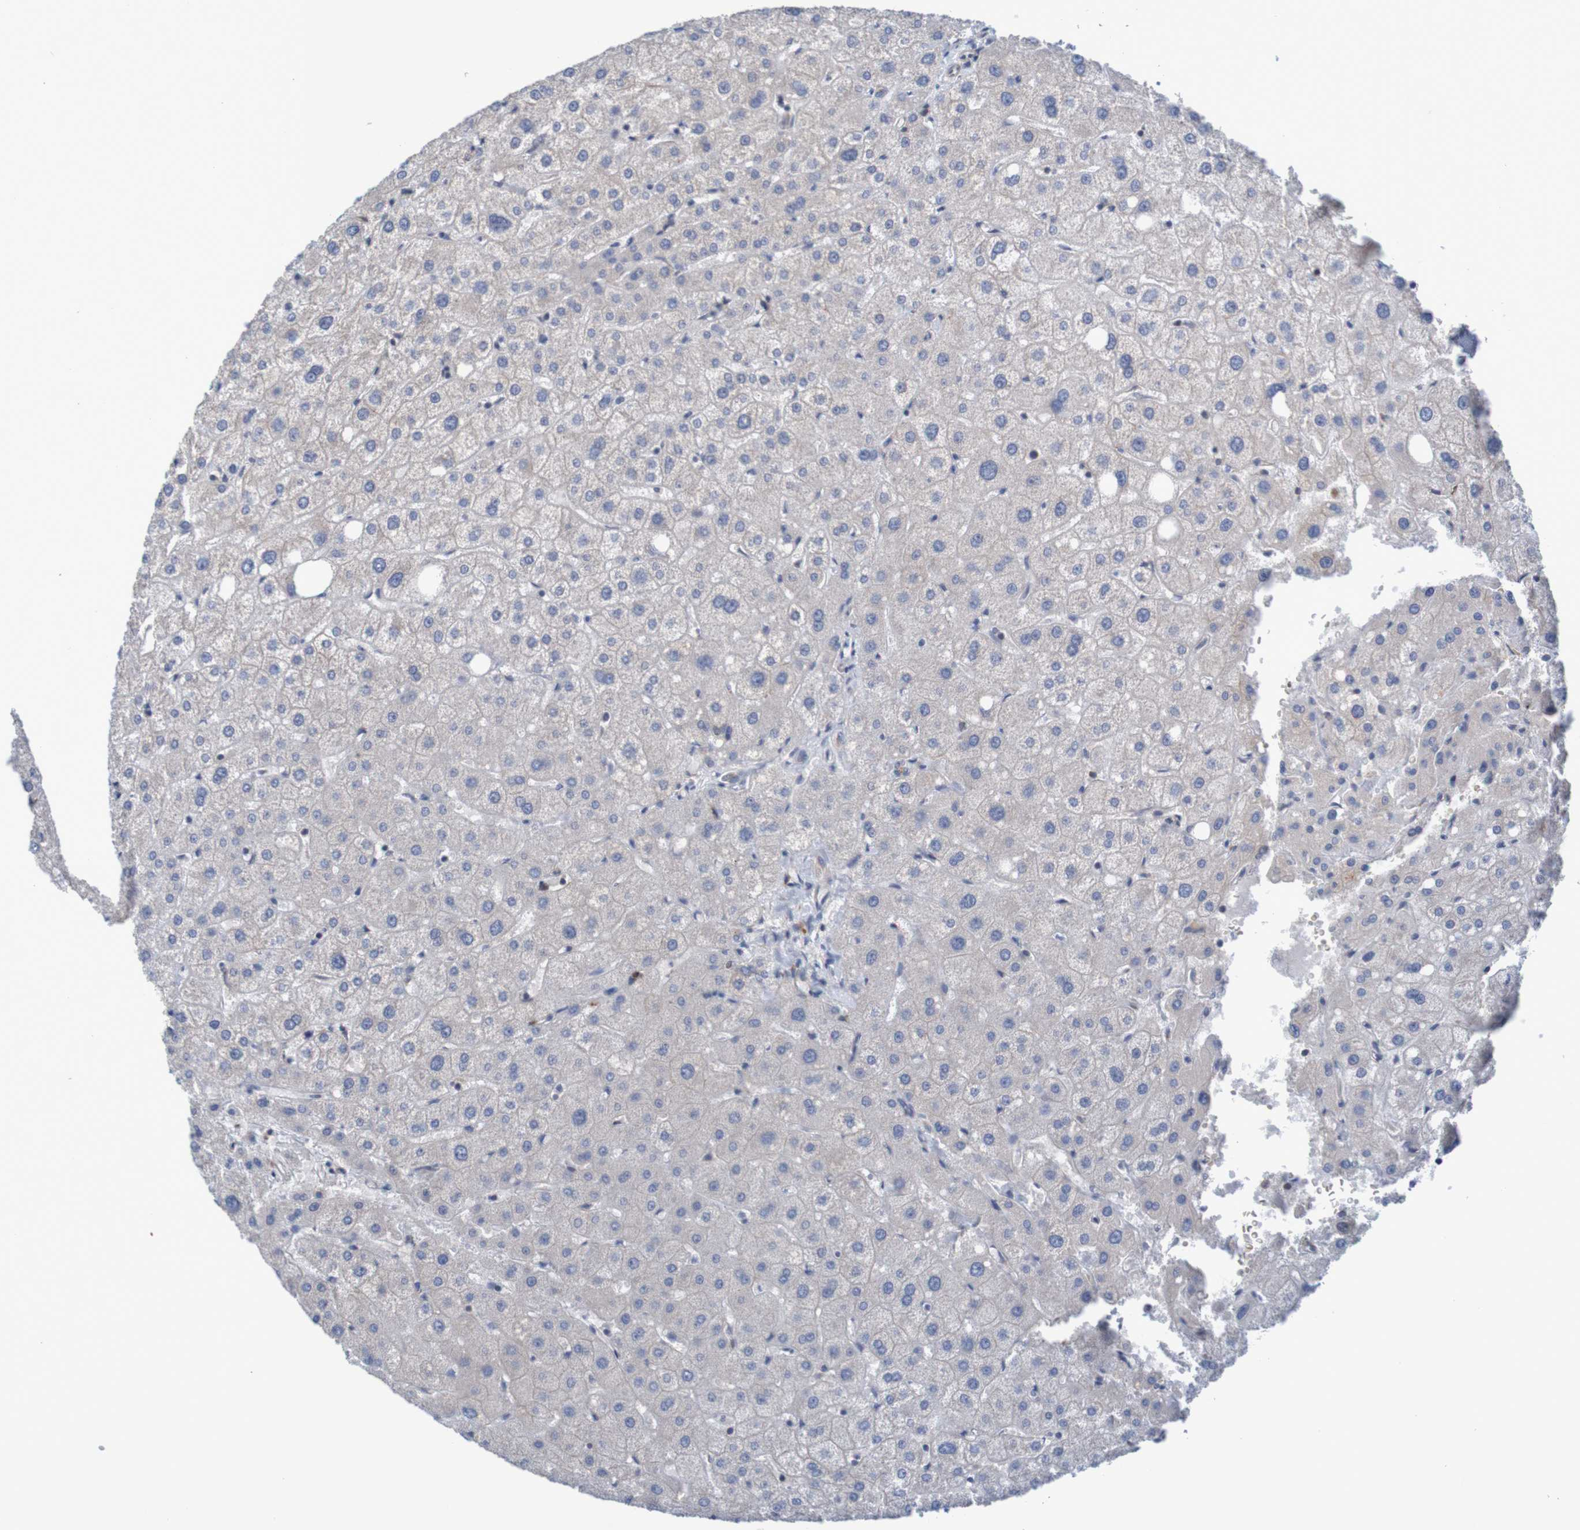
{"staining": {"intensity": "weak", "quantity": ">75%", "location": "cytoplasmic/membranous"}, "tissue": "liver", "cell_type": "Cholangiocytes", "image_type": "normal", "snomed": [{"axis": "morphology", "description": "Normal tissue, NOS"}, {"axis": "topography", "description": "Liver"}], "caption": "The image displays a brown stain indicating the presence of a protein in the cytoplasmic/membranous of cholangiocytes in liver.", "gene": "CLDN18", "patient": {"sex": "male", "age": 73}}